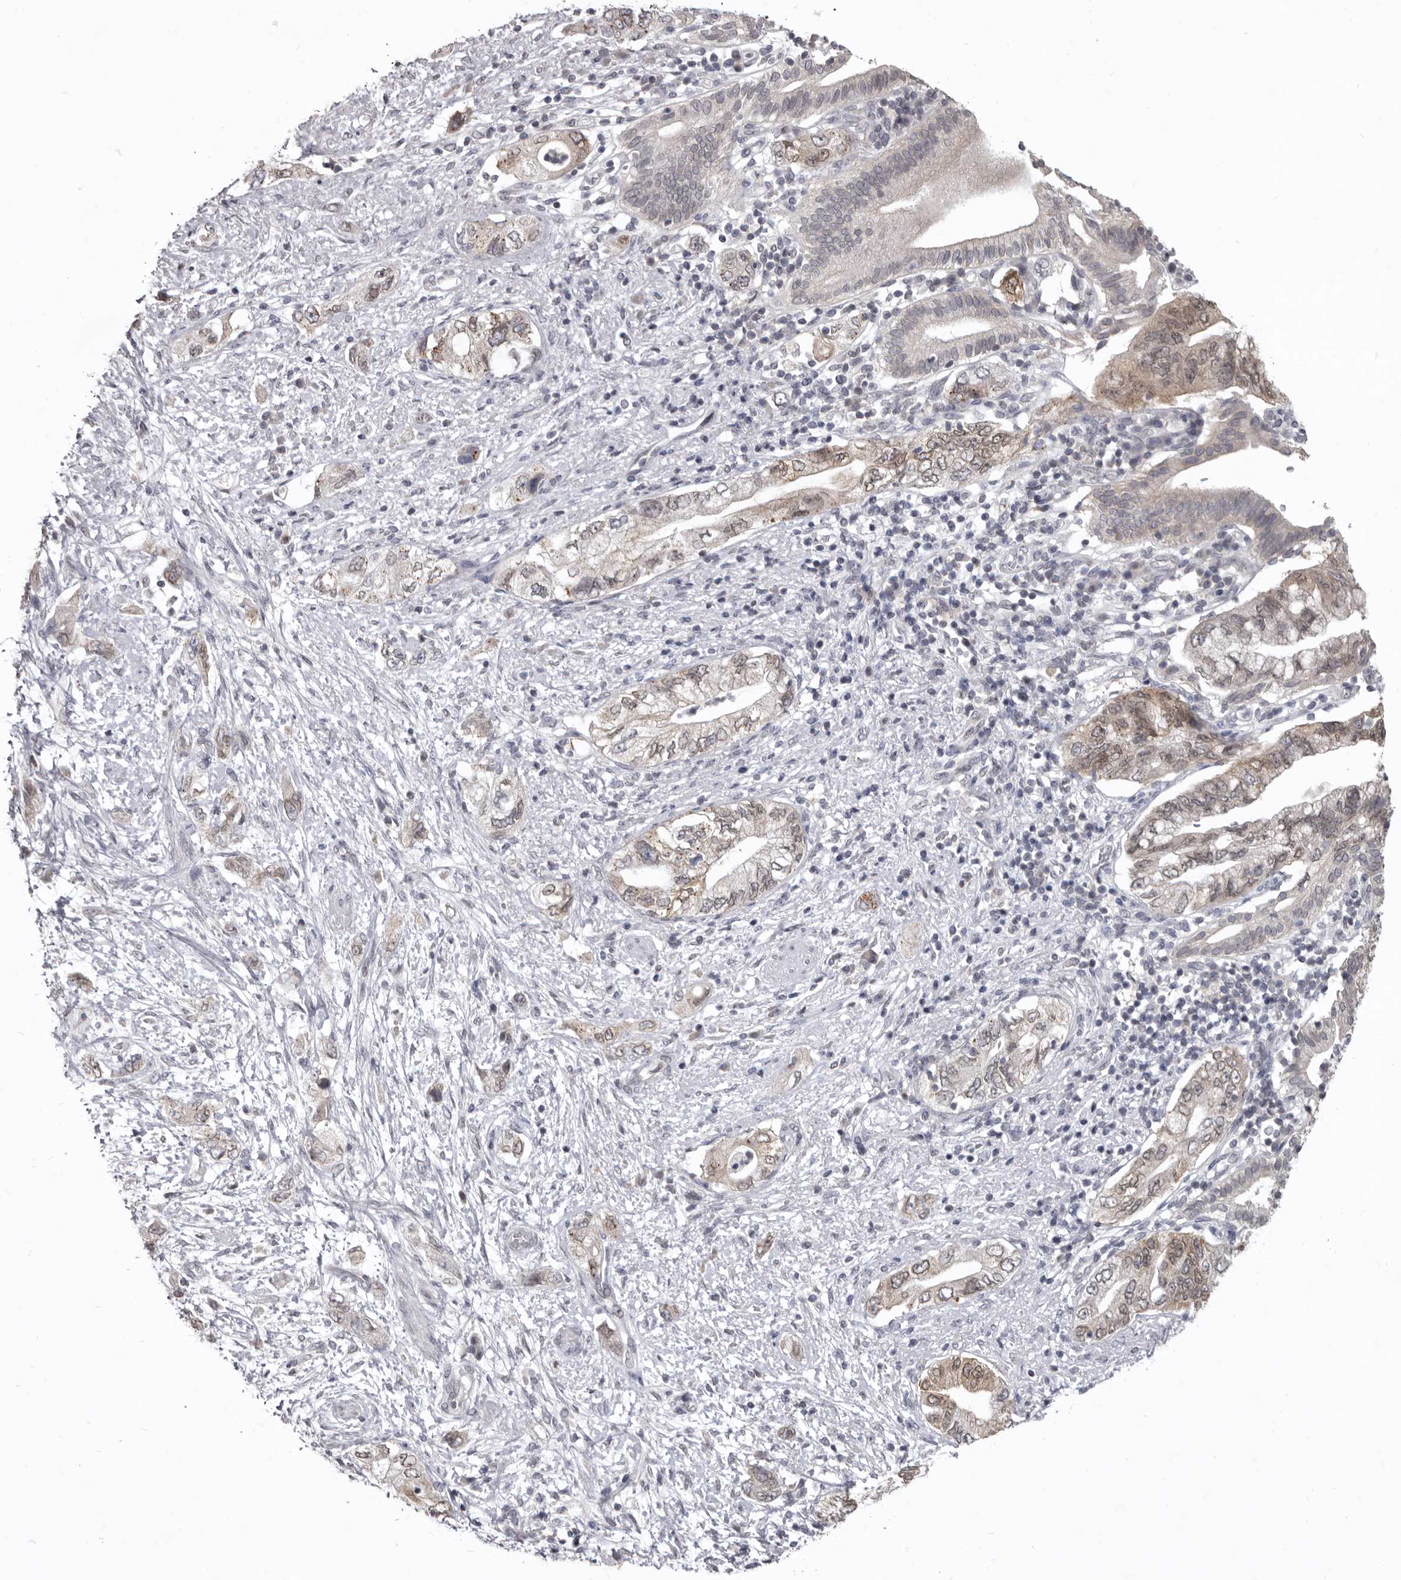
{"staining": {"intensity": "moderate", "quantity": "<25%", "location": "cytoplasmic/membranous"}, "tissue": "pancreatic cancer", "cell_type": "Tumor cells", "image_type": "cancer", "snomed": [{"axis": "morphology", "description": "Adenocarcinoma, NOS"}, {"axis": "topography", "description": "Pancreas"}], "caption": "Protein expression analysis of pancreatic adenocarcinoma displays moderate cytoplasmic/membranous expression in about <25% of tumor cells.", "gene": "SULT1E1", "patient": {"sex": "female", "age": 73}}